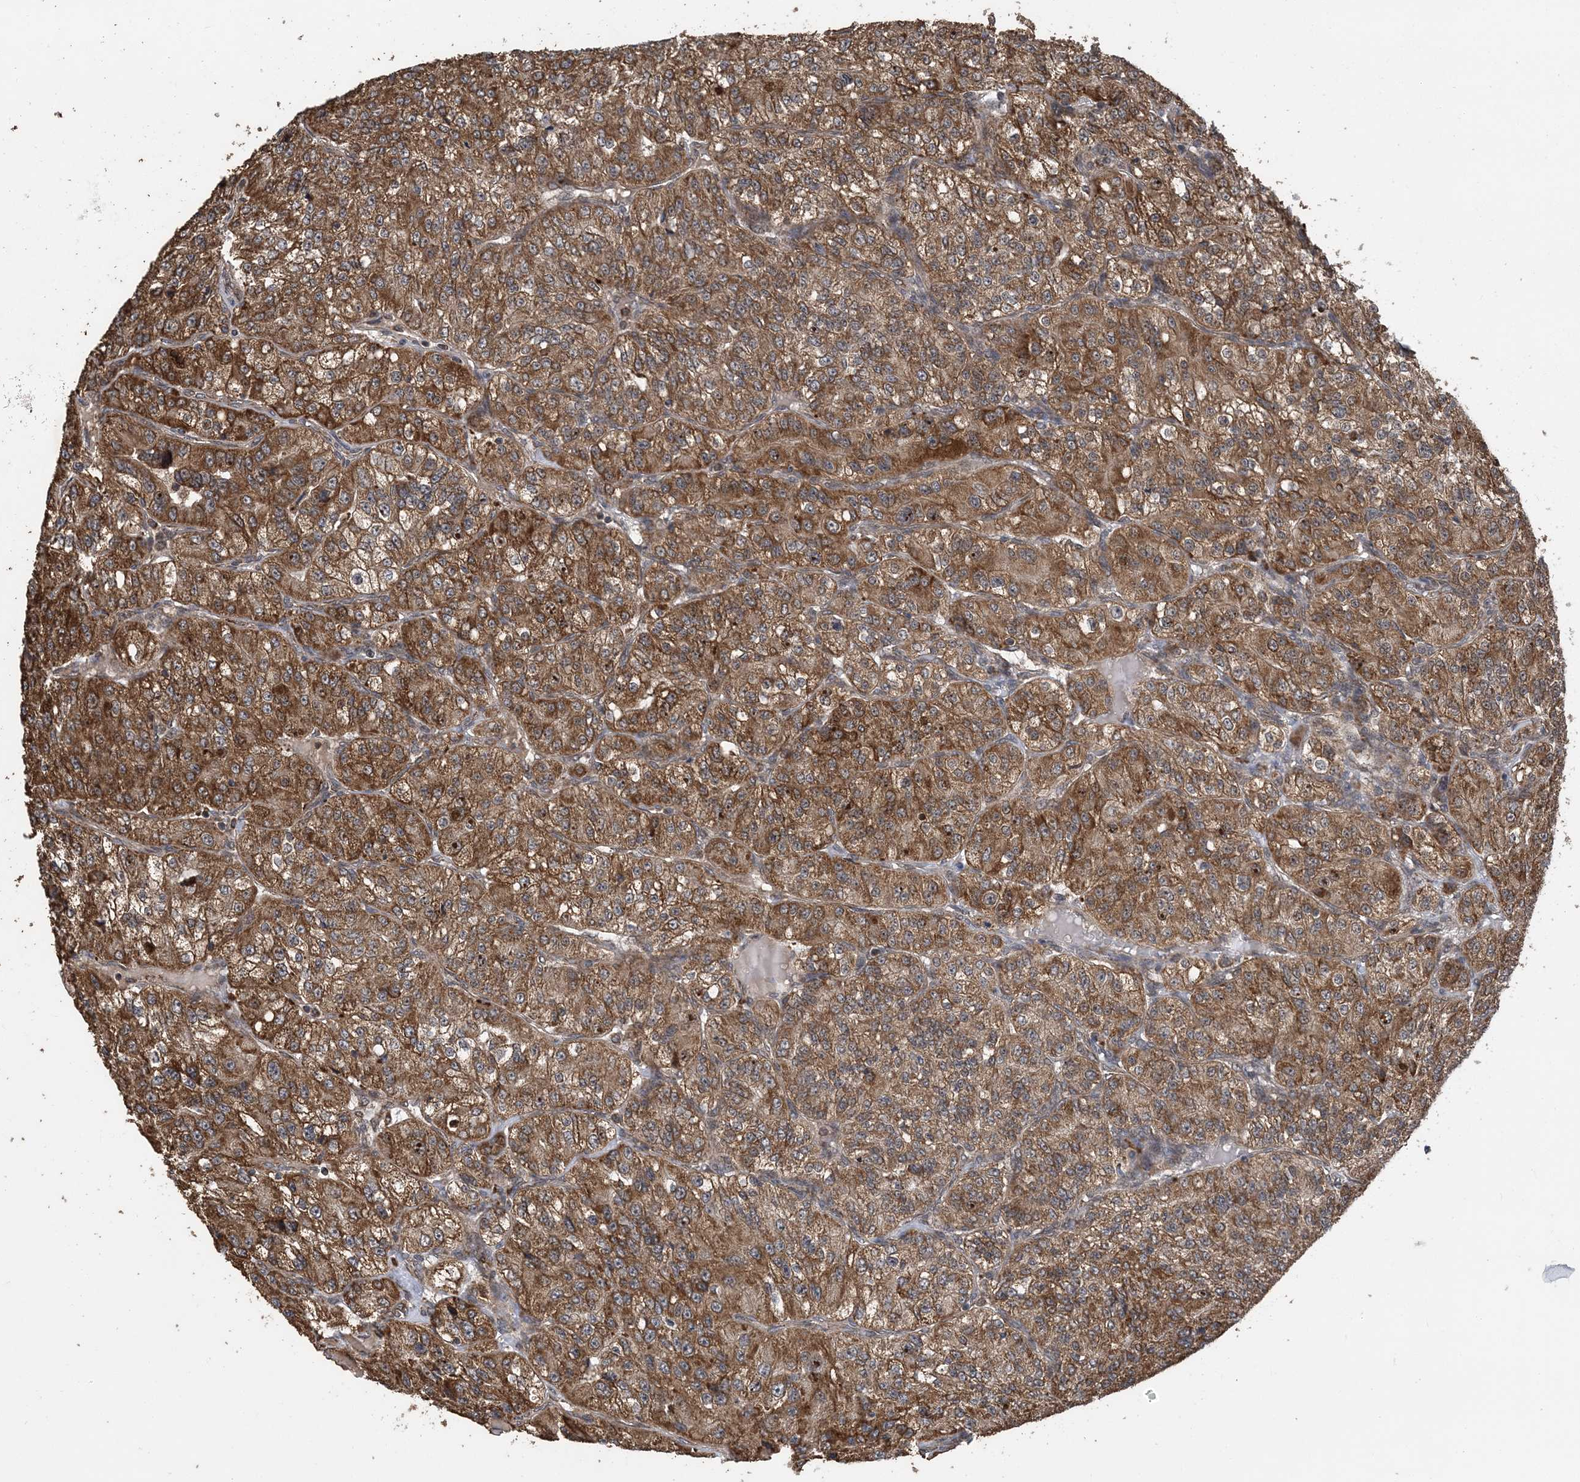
{"staining": {"intensity": "strong", "quantity": ">75%", "location": "cytoplasmic/membranous"}, "tissue": "renal cancer", "cell_type": "Tumor cells", "image_type": "cancer", "snomed": [{"axis": "morphology", "description": "Adenocarcinoma, NOS"}, {"axis": "topography", "description": "Kidney"}], "caption": "Strong cytoplasmic/membranous protein positivity is appreciated in about >75% of tumor cells in adenocarcinoma (renal).", "gene": "PCBP1", "patient": {"sex": "female", "age": 63}}